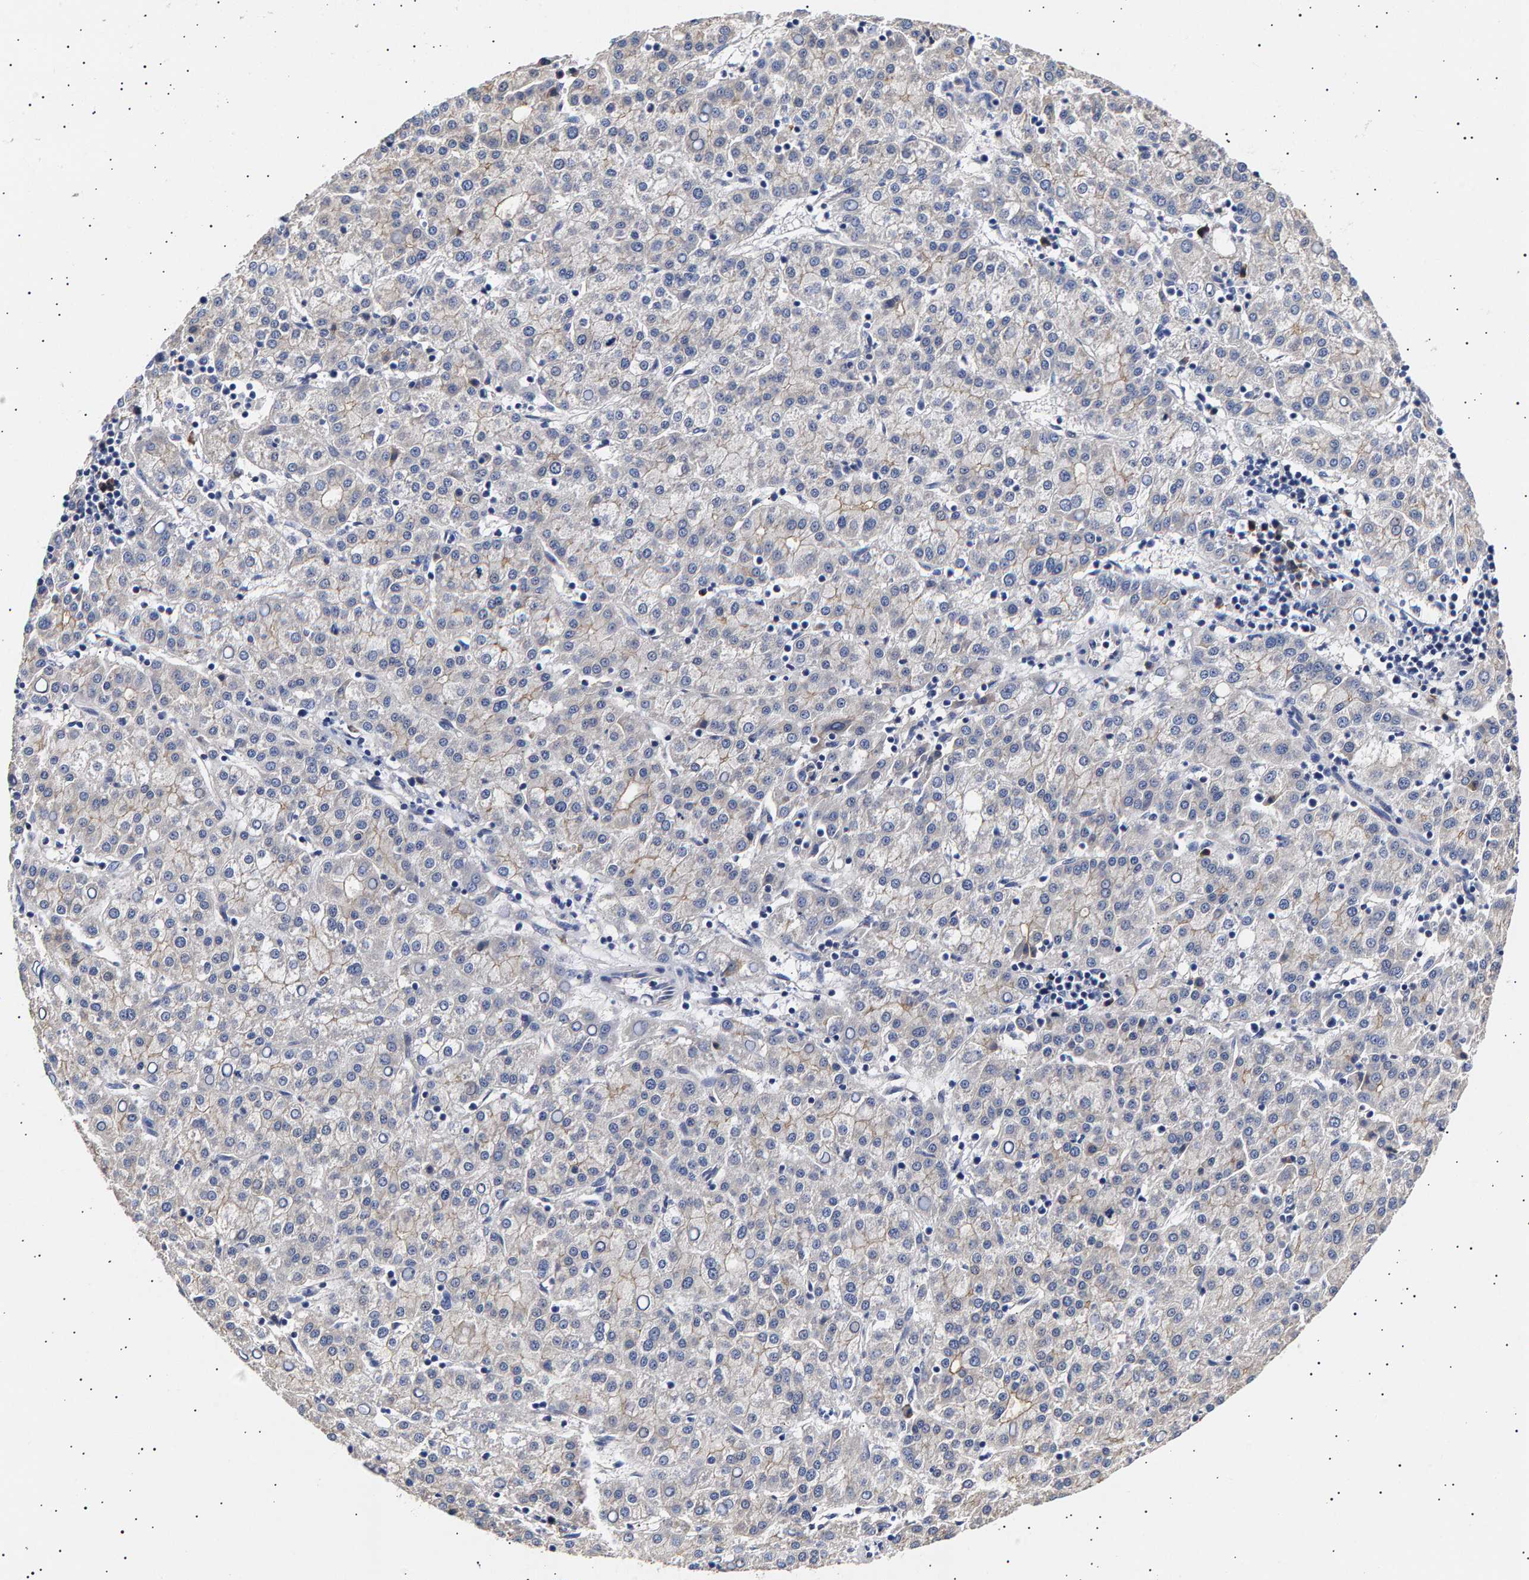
{"staining": {"intensity": "negative", "quantity": "none", "location": "none"}, "tissue": "liver cancer", "cell_type": "Tumor cells", "image_type": "cancer", "snomed": [{"axis": "morphology", "description": "Carcinoma, Hepatocellular, NOS"}, {"axis": "topography", "description": "Liver"}], "caption": "An IHC histopathology image of liver hepatocellular carcinoma is shown. There is no staining in tumor cells of liver hepatocellular carcinoma. (Brightfield microscopy of DAB (3,3'-diaminobenzidine) immunohistochemistry at high magnification).", "gene": "ANKRD40", "patient": {"sex": "female", "age": 58}}